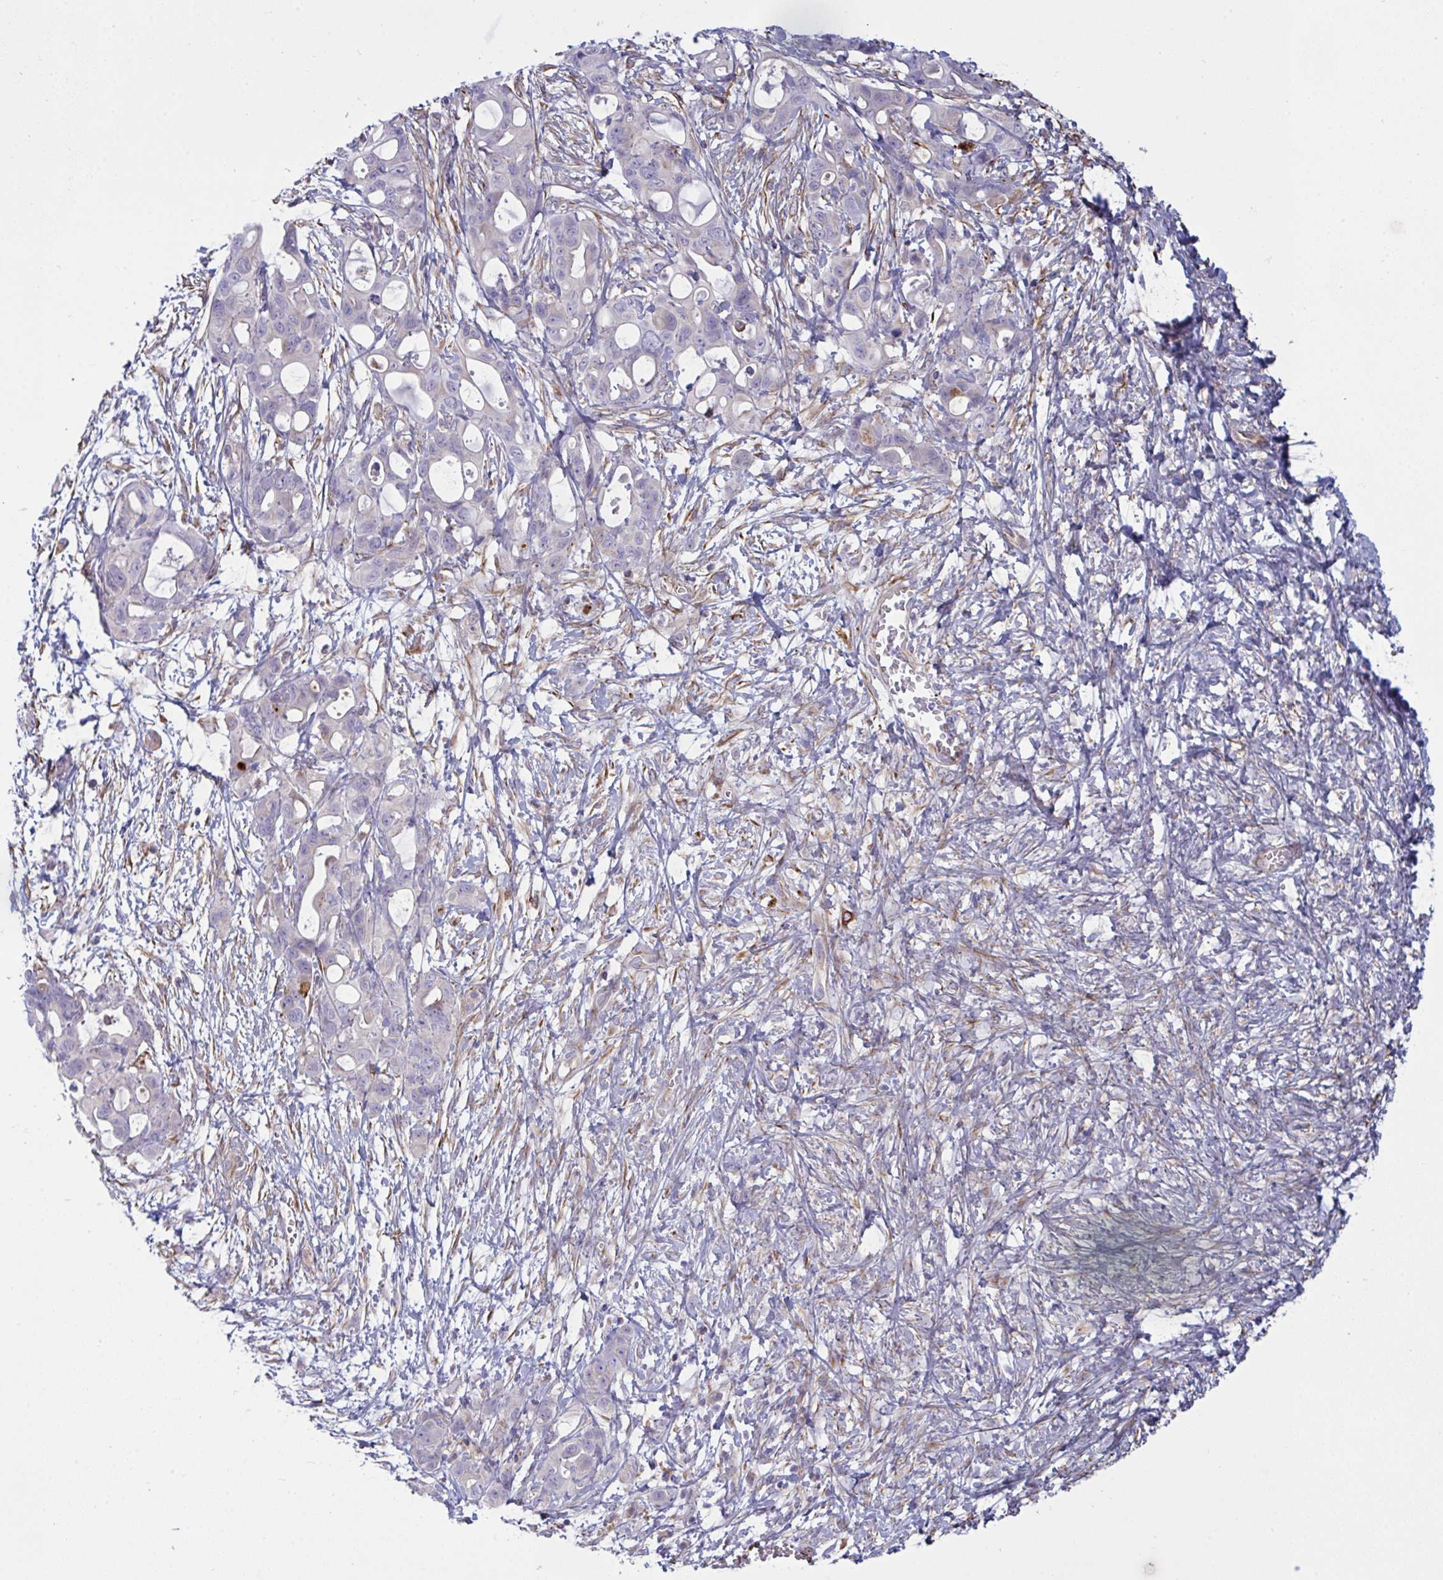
{"staining": {"intensity": "negative", "quantity": "none", "location": "none"}, "tissue": "ovarian cancer", "cell_type": "Tumor cells", "image_type": "cancer", "snomed": [{"axis": "morphology", "description": "Cystadenocarcinoma, mucinous, NOS"}, {"axis": "topography", "description": "Ovary"}], "caption": "This is an IHC micrograph of ovarian cancer (mucinous cystadenocarcinoma). There is no expression in tumor cells.", "gene": "DCBLD1", "patient": {"sex": "female", "age": 70}}